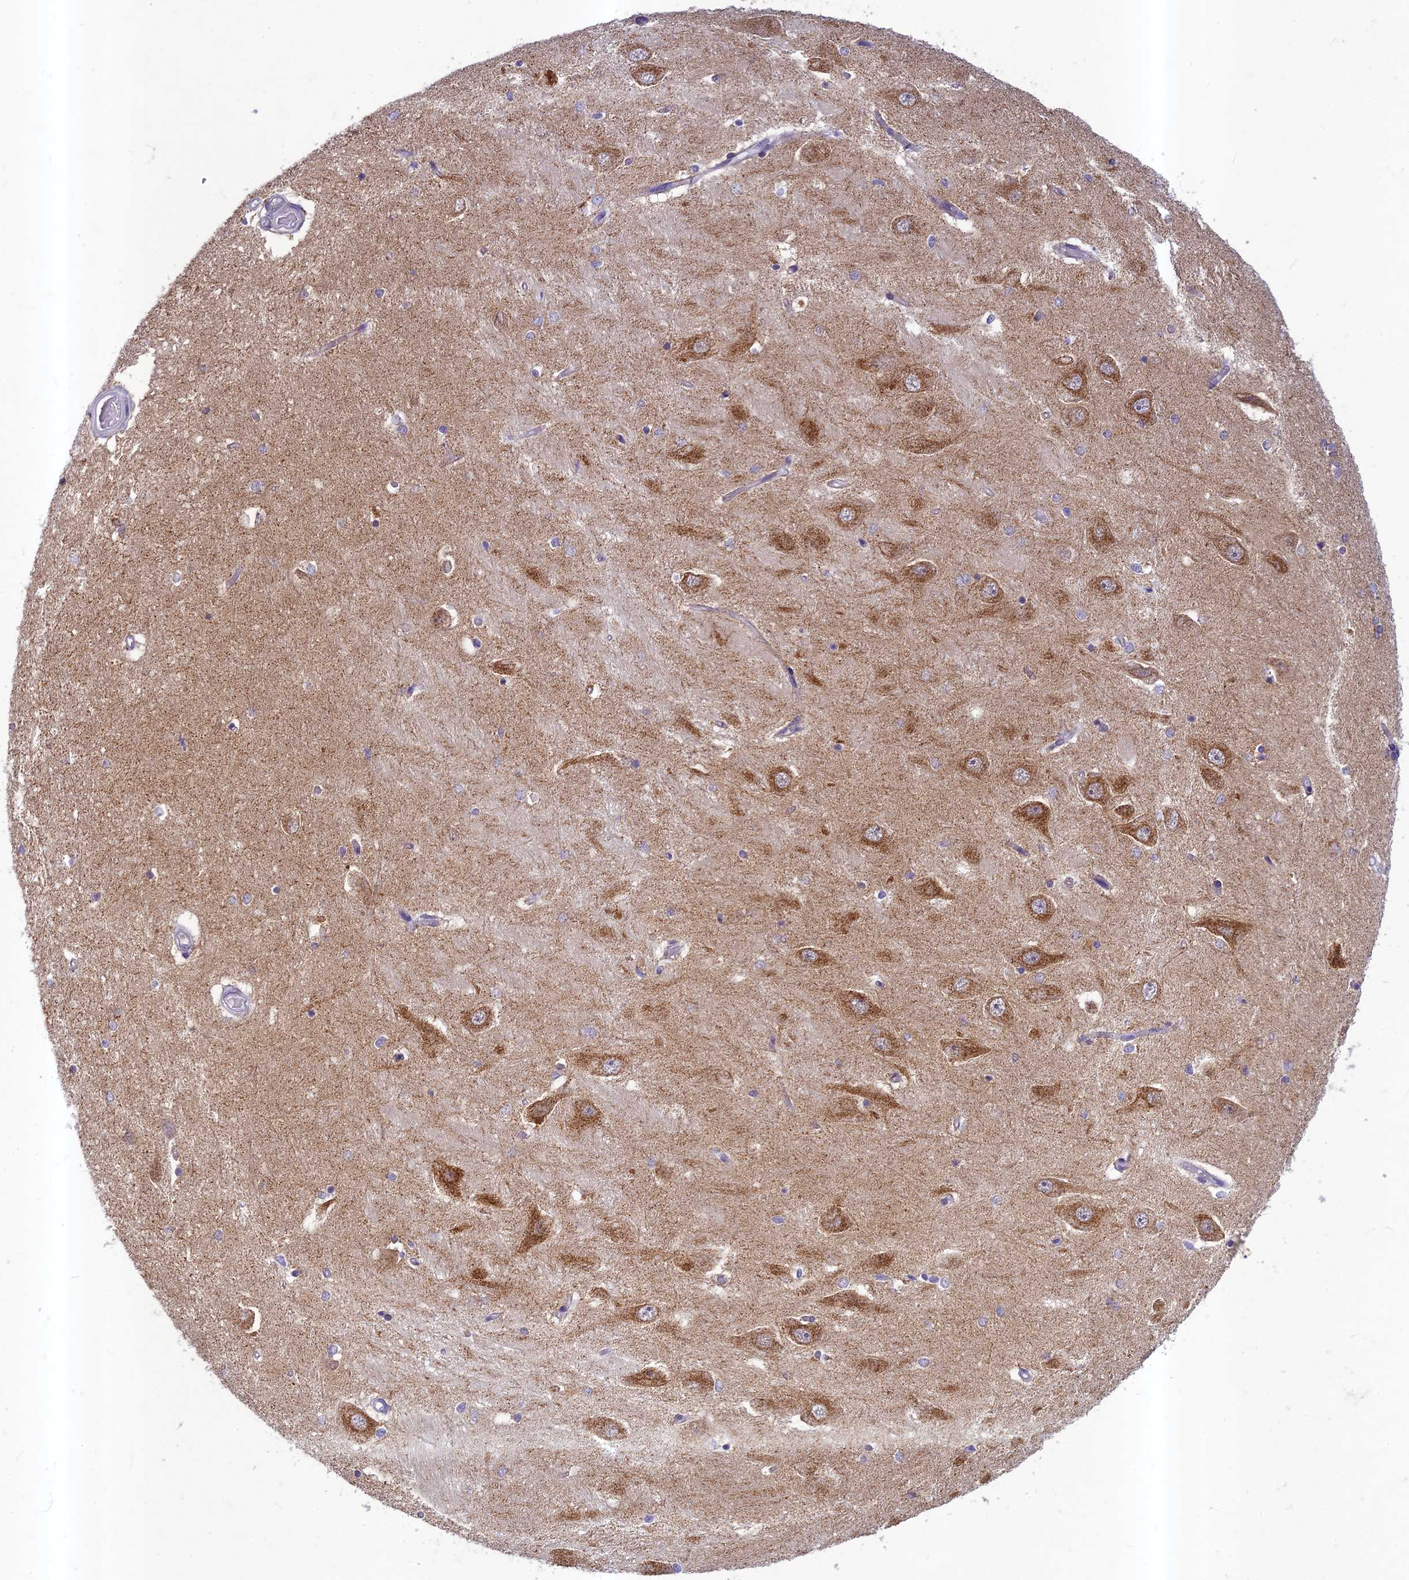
{"staining": {"intensity": "negative", "quantity": "none", "location": "none"}, "tissue": "hippocampus", "cell_type": "Glial cells", "image_type": "normal", "snomed": [{"axis": "morphology", "description": "Normal tissue, NOS"}, {"axis": "topography", "description": "Hippocampus"}], "caption": "Human hippocampus stained for a protein using immunohistochemistry (IHC) reveals no staining in glial cells.", "gene": "HIGD1A", "patient": {"sex": "male", "age": 45}}